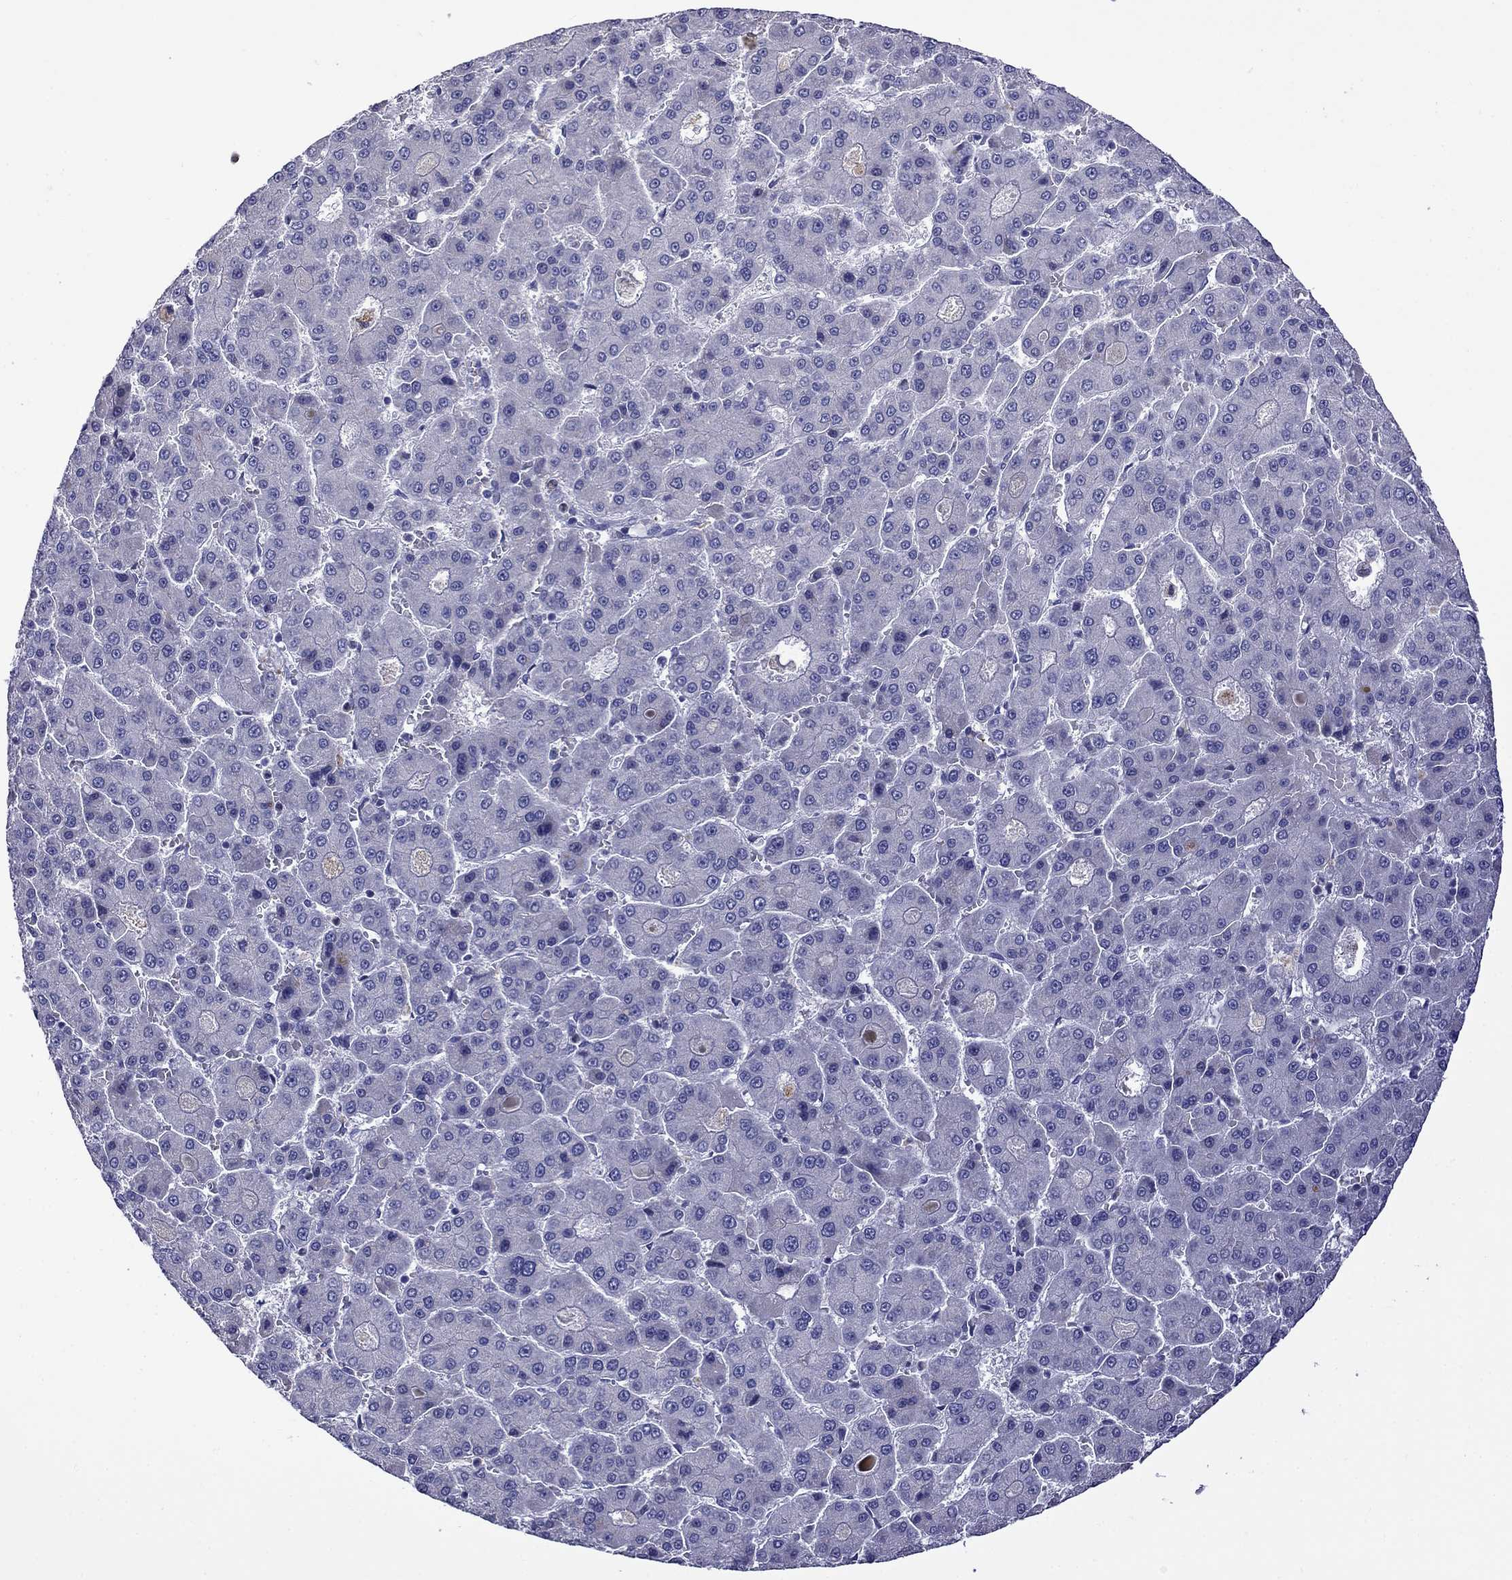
{"staining": {"intensity": "negative", "quantity": "none", "location": "none"}, "tissue": "liver cancer", "cell_type": "Tumor cells", "image_type": "cancer", "snomed": [{"axis": "morphology", "description": "Carcinoma, Hepatocellular, NOS"}, {"axis": "topography", "description": "Liver"}], "caption": "Immunohistochemistry micrograph of liver cancer (hepatocellular carcinoma) stained for a protein (brown), which displays no staining in tumor cells.", "gene": "STAR", "patient": {"sex": "male", "age": 70}}